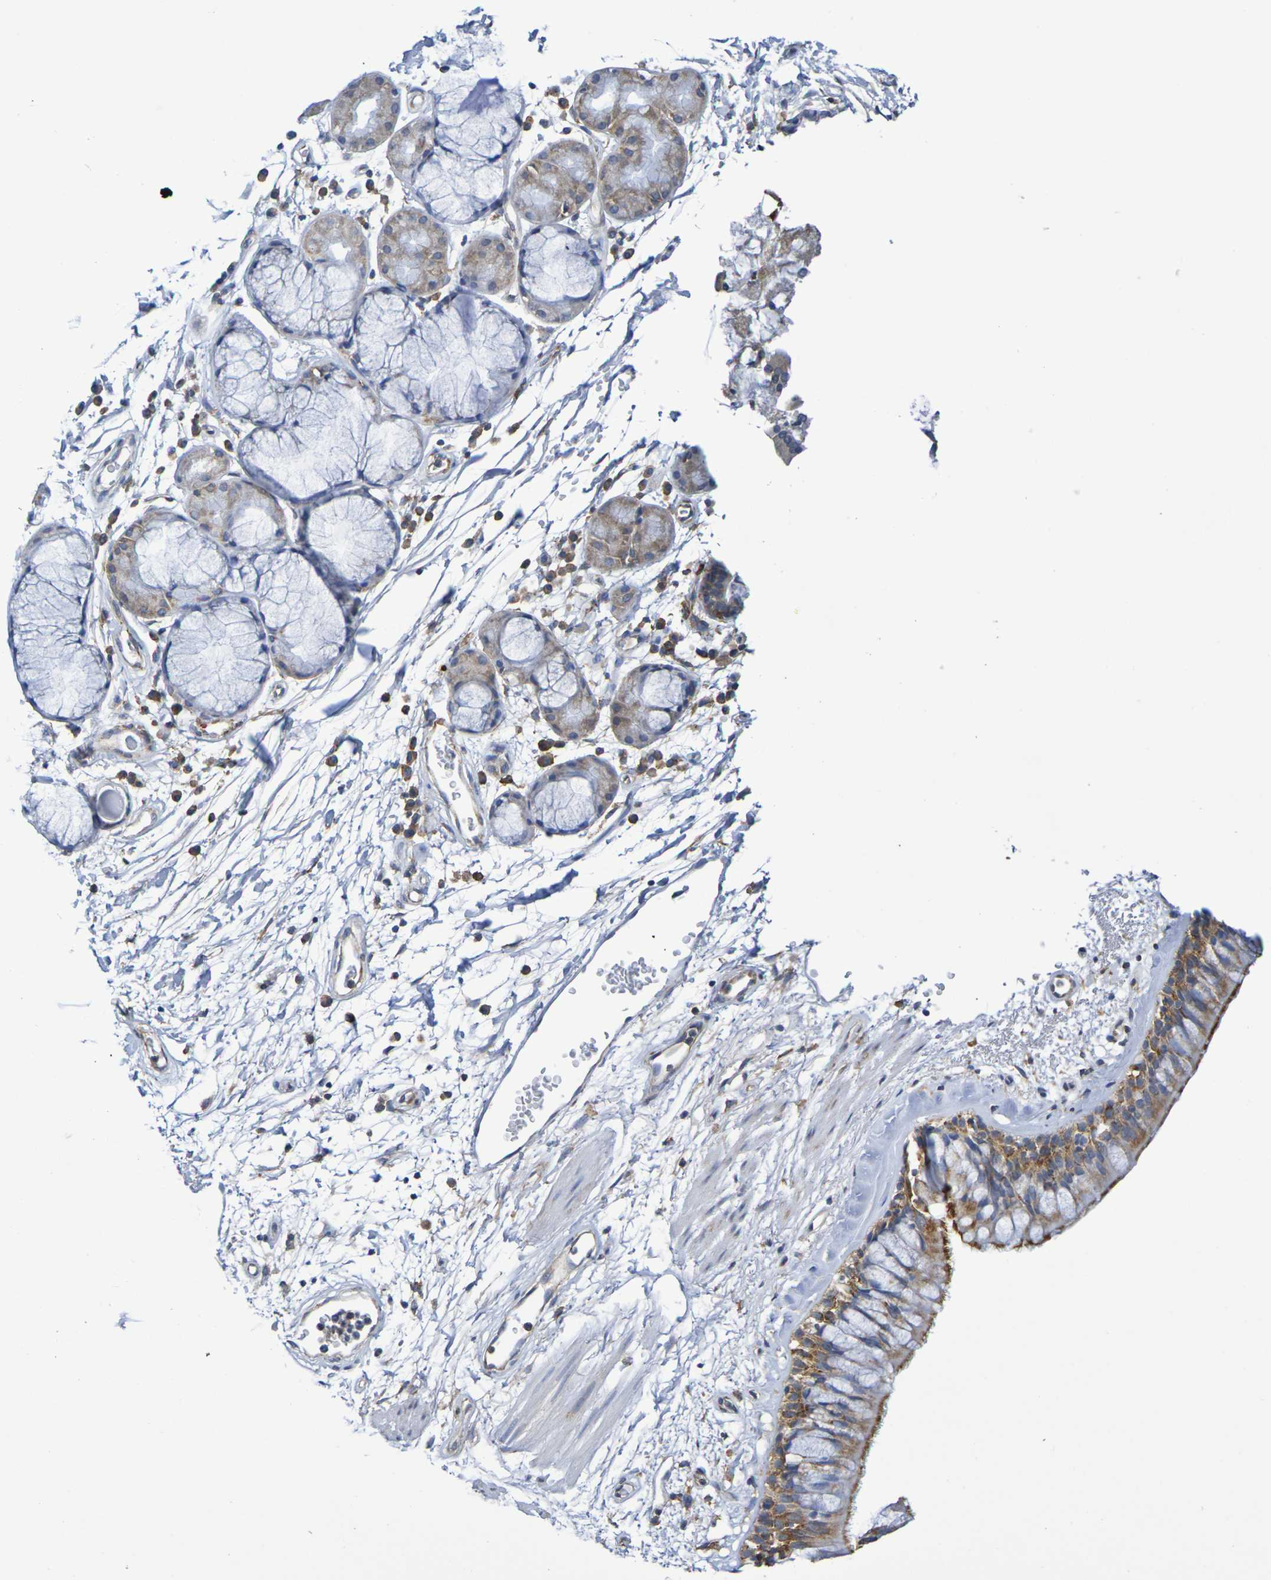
{"staining": {"intensity": "moderate", "quantity": ">75%", "location": "cytoplasmic/membranous"}, "tissue": "bronchus", "cell_type": "Respiratory epithelial cells", "image_type": "normal", "snomed": [{"axis": "morphology", "description": "Normal tissue, NOS"}, {"axis": "morphology", "description": "Adenocarcinoma, NOS"}, {"axis": "topography", "description": "Bronchus"}, {"axis": "topography", "description": "Lung"}], "caption": "DAB immunohistochemical staining of unremarkable human bronchus reveals moderate cytoplasmic/membranous protein expression in approximately >75% of respiratory epithelial cells.", "gene": "CHRNB1", "patient": {"sex": "female", "age": 54}}